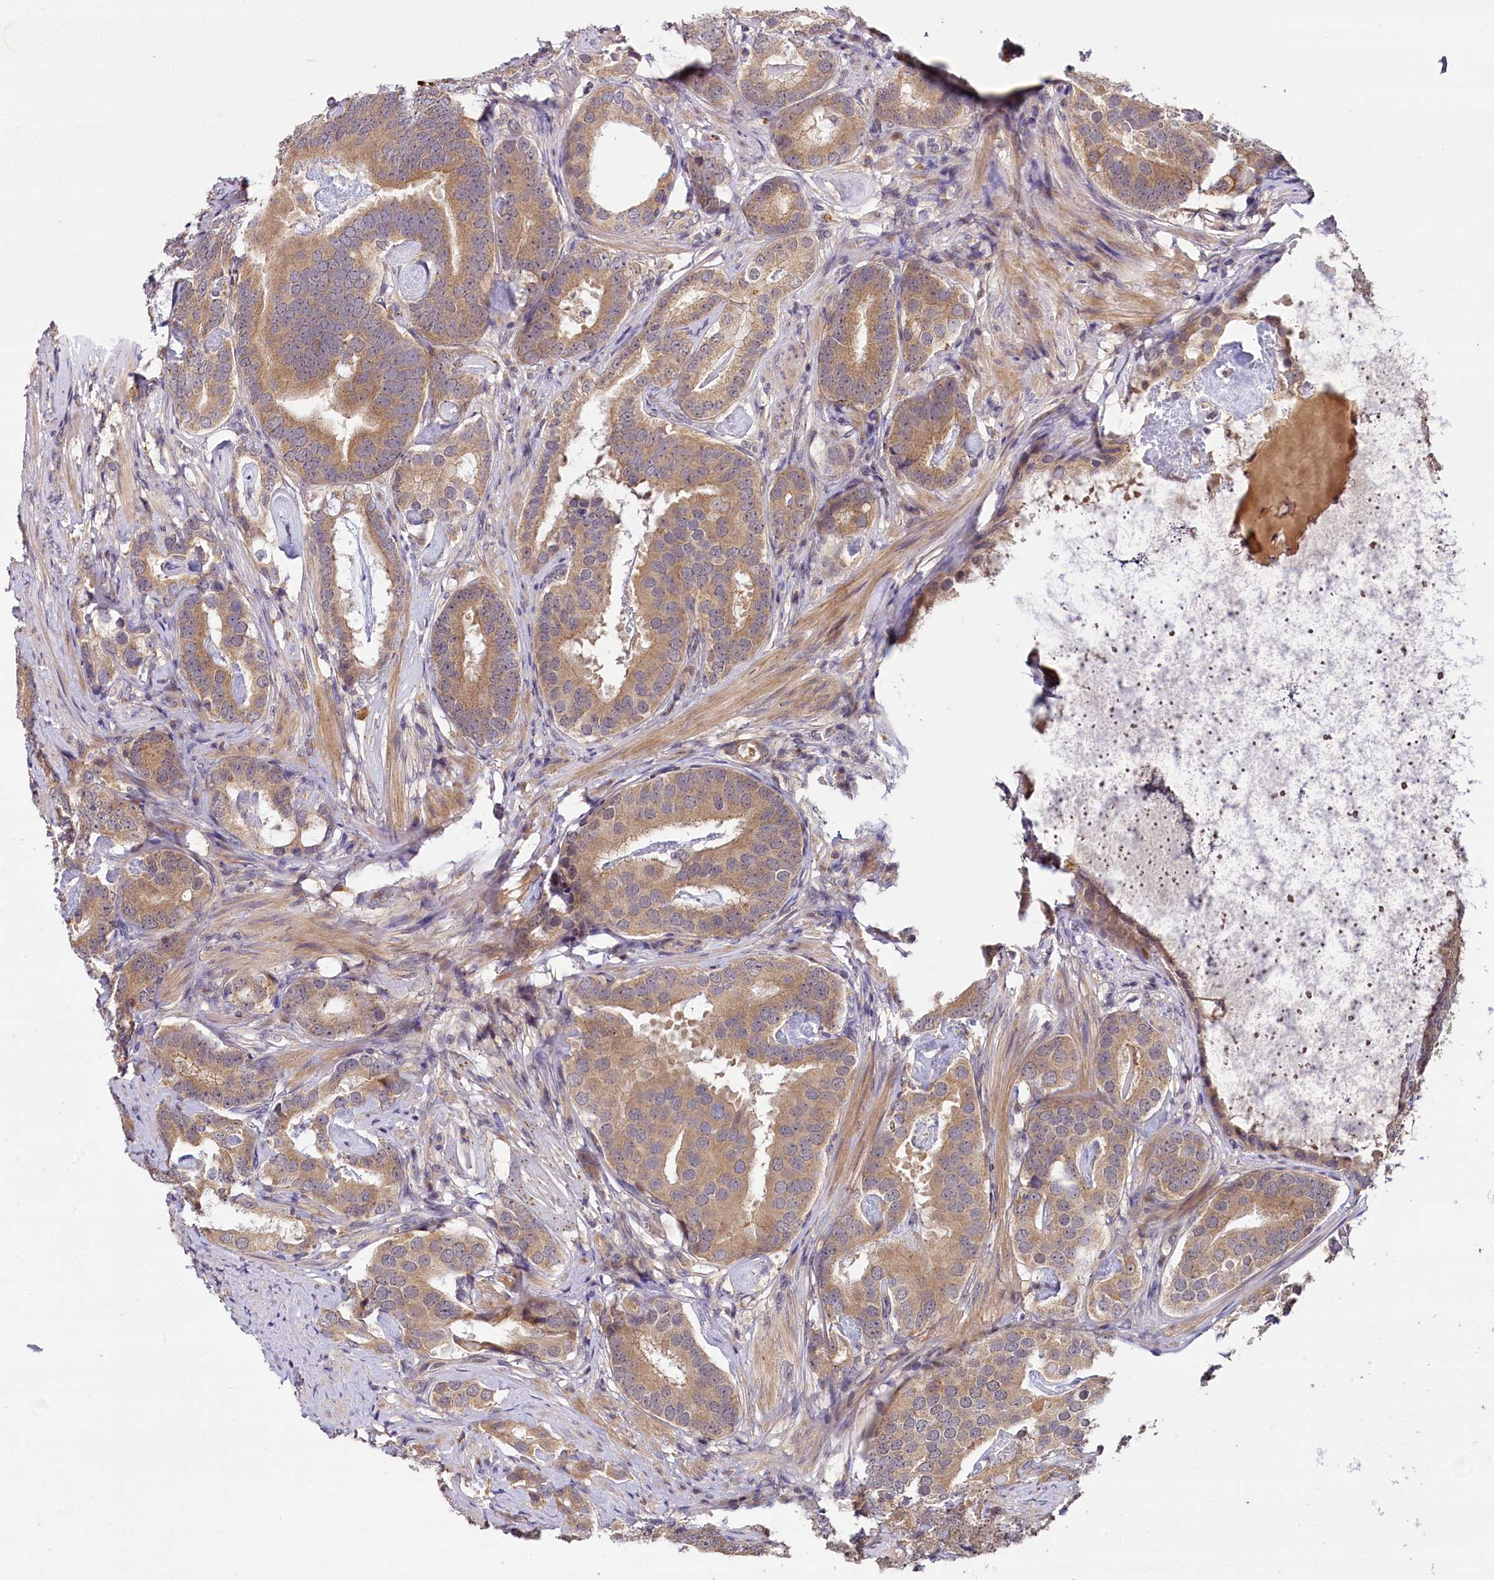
{"staining": {"intensity": "moderate", "quantity": ">75%", "location": "cytoplasmic/membranous"}, "tissue": "prostate cancer", "cell_type": "Tumor cells", "image_type": "cancer", "snomed": [{"axis": "morphology", "description": "Adenocarcinoma, Low grade"}, {"axis": "topography", "description": "Prostate"}], "caption": "Immunohistochemical staining of prostate low-grade adenocarcinoma displays medium levels of moderate cytoplasmic/membranous positivity in about >75% of tumor cells.", "gene": "TMEM39A", "patient": {"sex": "male", "age": 71}}